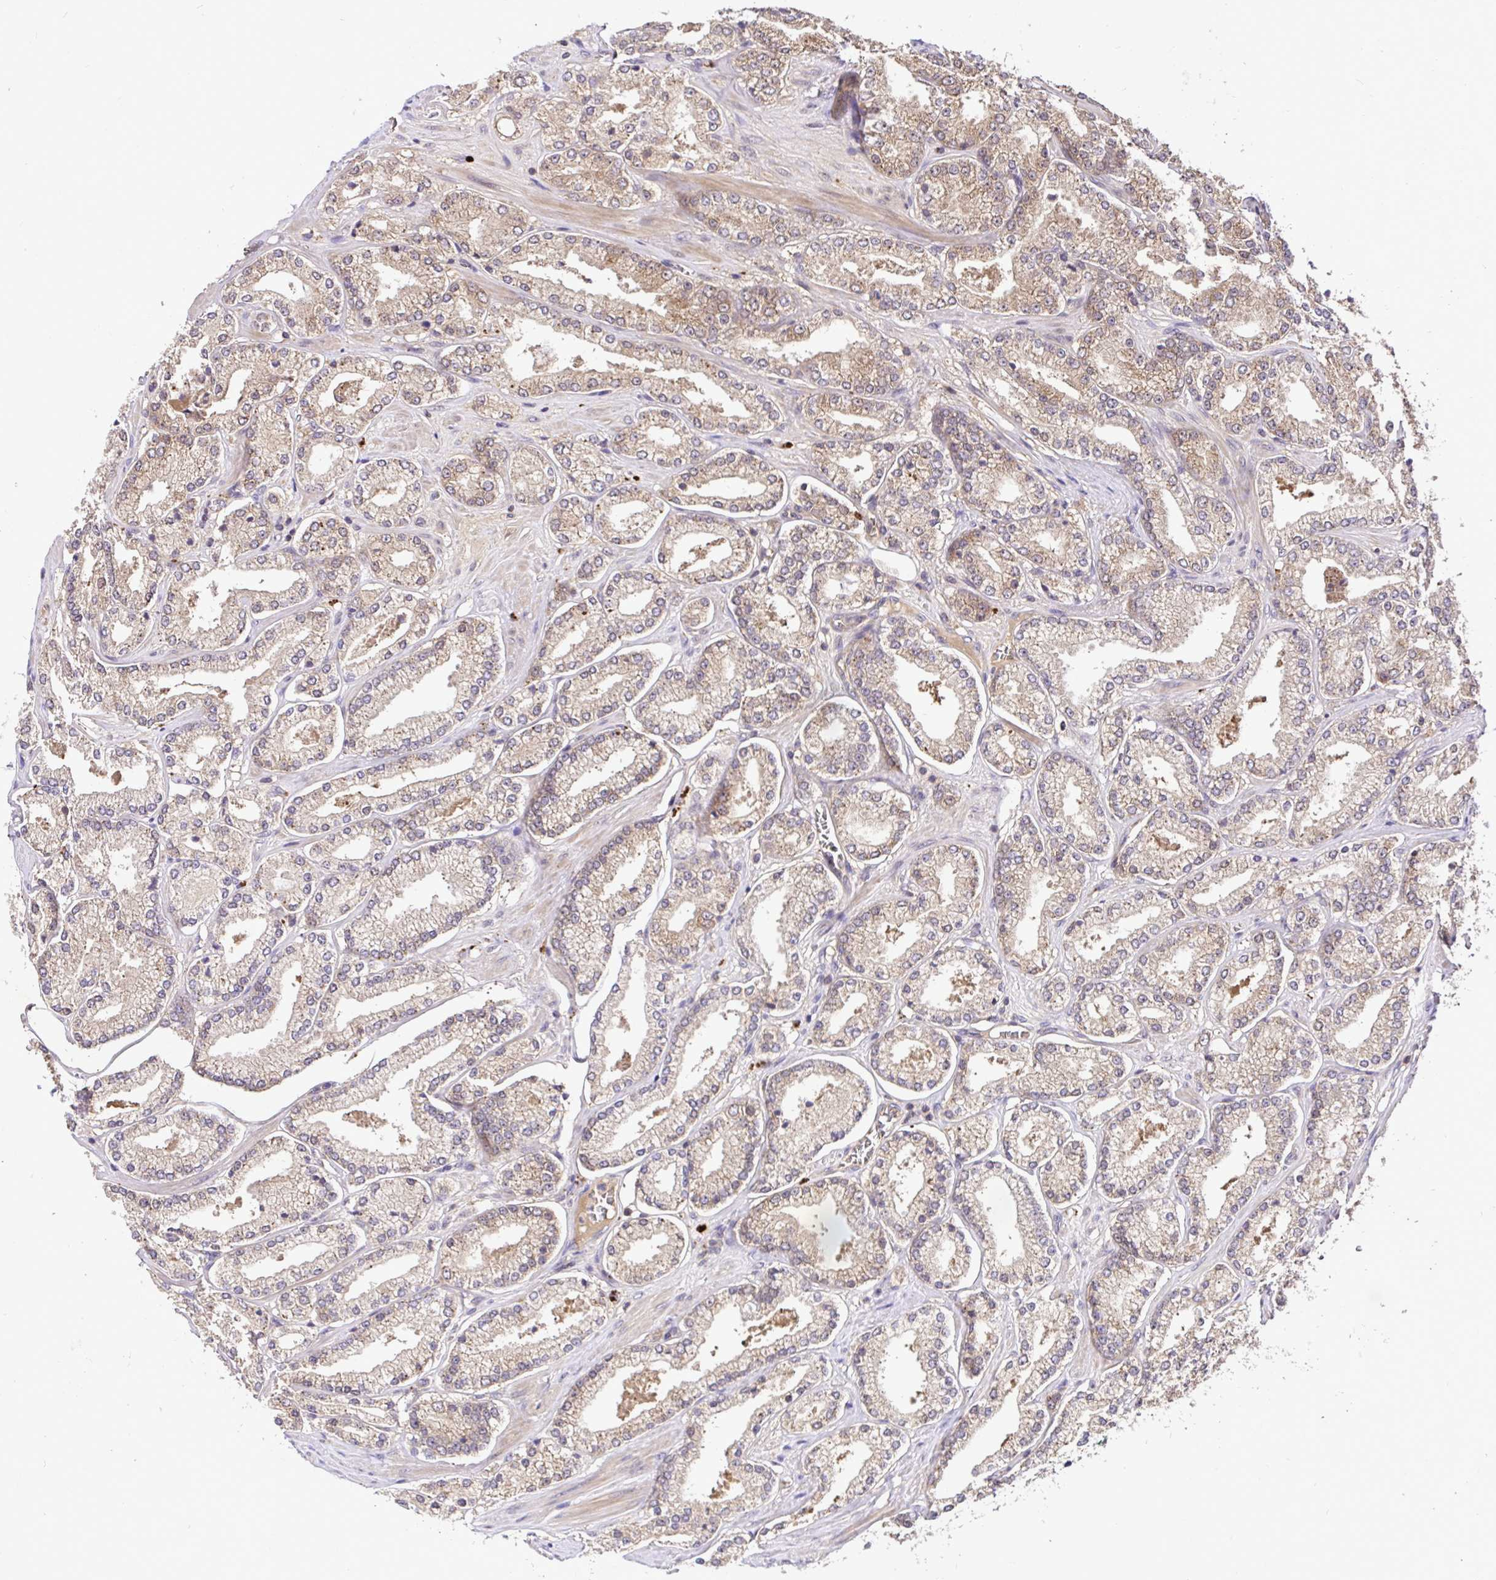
{"staining": {"intensity": "weak", "quantity": ">75%", "location": "cytoplasmic/membranous"}, "tissue": "prostate cancer", "cell_type": "Tumor cells", "image_type": "cancer", "snomed": [{"axis": "morphology", "description": "Adenocarcinoma, High grade"}, {"axis": "topography", "description": "Prostate"}], "caption": "Protein staining of prostate adenocarcinoma (high-grade) tissue exhibits weak cytoplasmic/membranous positivity in about >75% of tumor cells. The staining was performed using DAB (3,3'-diaminobenzidine), with brown indicating positive protein expression. Nuclei are stained blue with hematoxylin.", "gene": "UBE2M", "patient": {"sex": "male", "age": 63}}